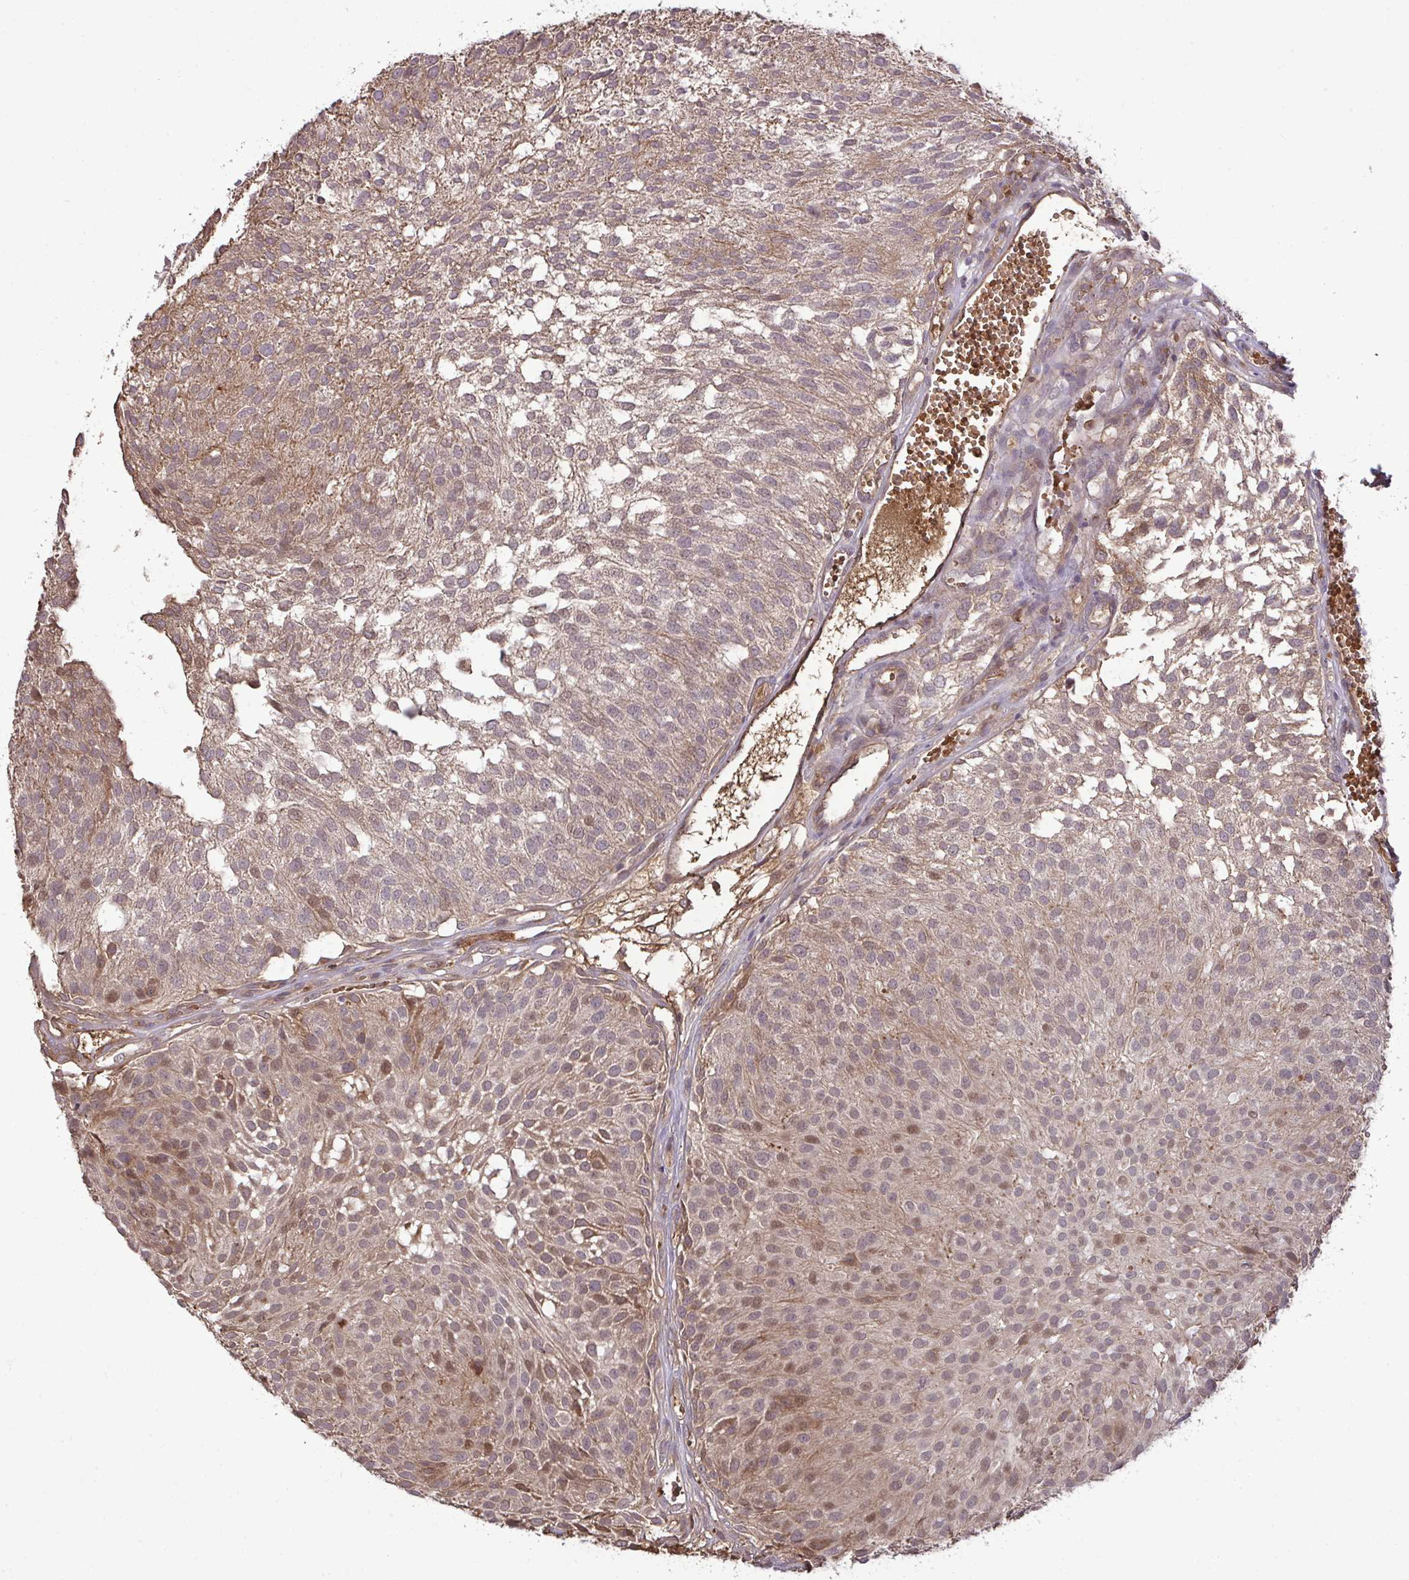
{"staining": {"intensity": "moderate", "quantity": ">75%", "location": "cytoplasmic/membranous,nuclear"}, "tissue": "urothelial cancer", "cell_type": "Tumor cells", "image_type": "cancer", "snomed": [{"axis": "morphology", "description": "Urothelial carcinoma, NOS"}, {"axis": "topography", "description": "Urinary bladder"}], "caption": "Immunohistochemistry (IHC) micrograph of transitional cell carcinoma stained for a protein (brown), which exhibits medium levels of moderate cytoplasmic/membranous and nuclear expression in about >75% of tumor cells.", "gene": "ZSCAN9", "patient": {"sex": "male", "age": 84}}